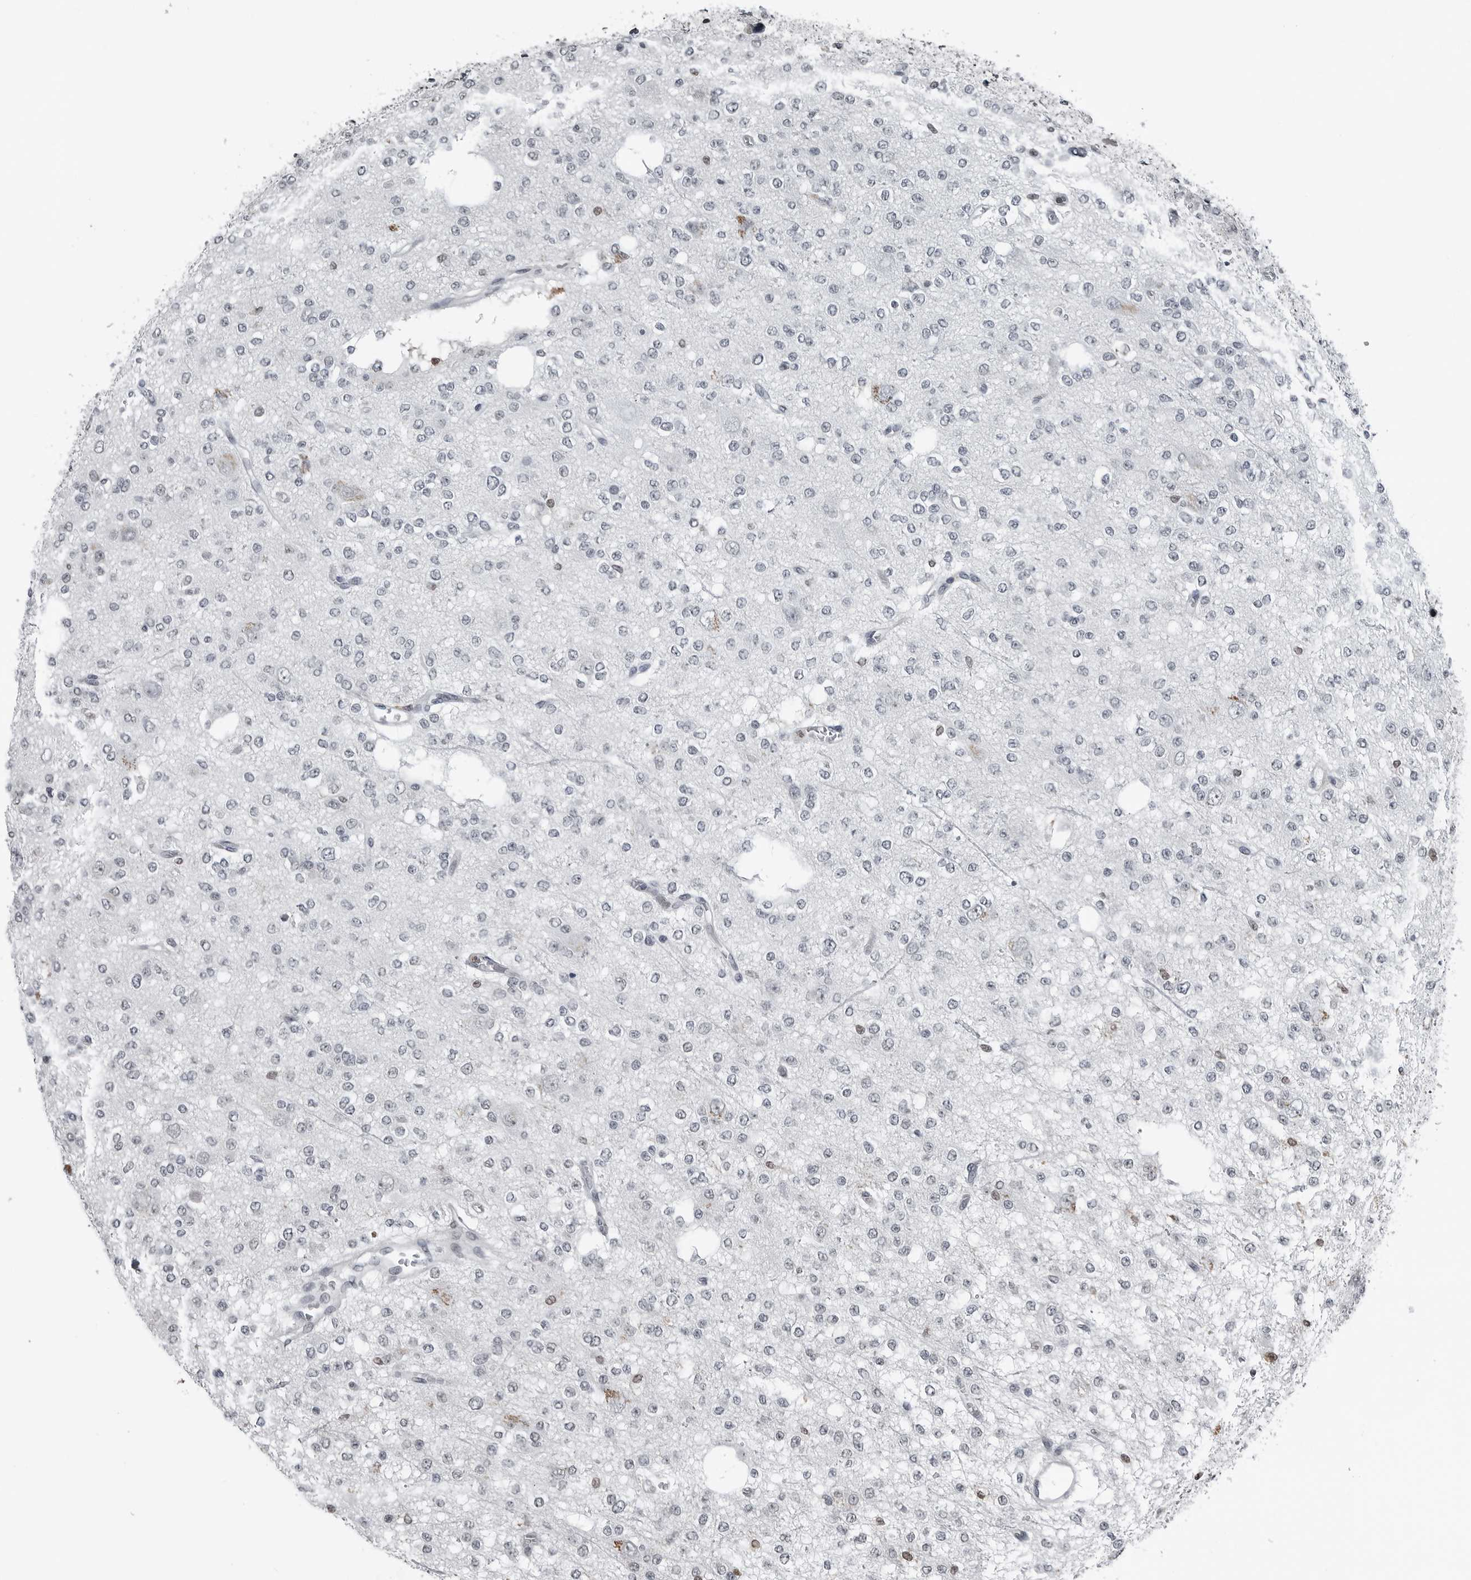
{"staining": {"intensity": "negative", "quantity": "none", "location": "none"}, "tissue": "glioma", "cell_type": "Tumor cells", "image_type": "cancer", "snomed": [{"axis": "morphology", "description": "Glioma, malignant, Low grade"}, {"axis": "topography", "description": "Brain"}], "caption": "An immunohistochemistry (IHC) histopathology image of malignant low-grade glioma is shown. There is no staining in tumor cells of malignant low-grade glioma.", "gene": "AKR1A1", "patient": {"sex": "male", "age": 38}}